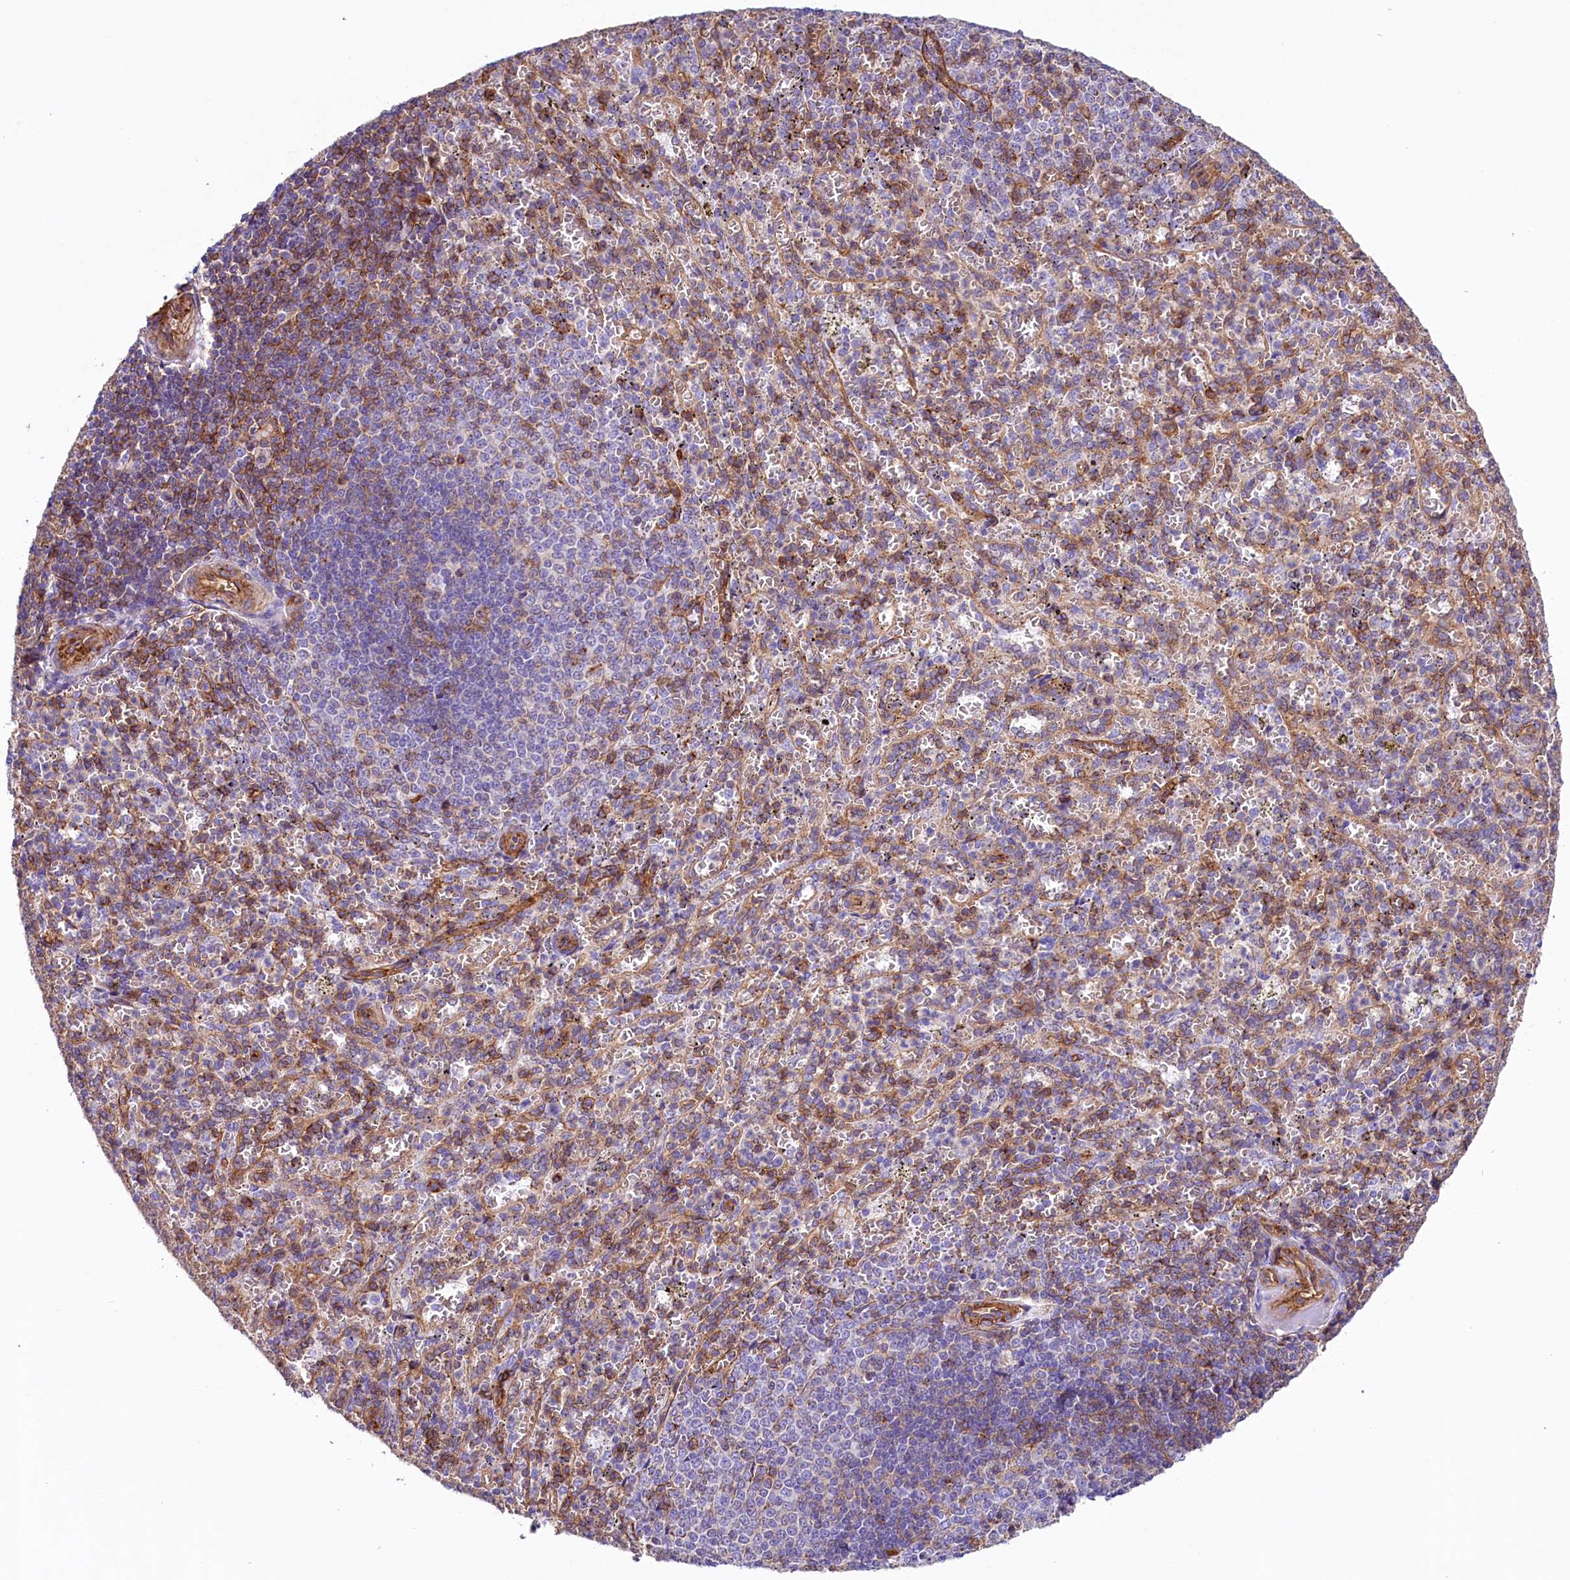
{"staining": {"intensity": "moderate", "quantity": "25%-75%", "location": "cytoplasmic/membranous"}, "tissue": "spleen", "cell_type": "Cells in red pulp", "image_type": "normal", "snomed": [{"axis": "morphology", "description": "Normal tissue, NOS"}, {"axis": "topography", "description": "Spleen"}], "caption": "About 25%-75% of cells in red pulp in benign human spleen demonstrate moderate cytoplasmic/membranous protein positivity as visualized by brown immunohistochemical staining.", "gene": "ATP2B4", "patient": {"sex": "female", "age": 21}}